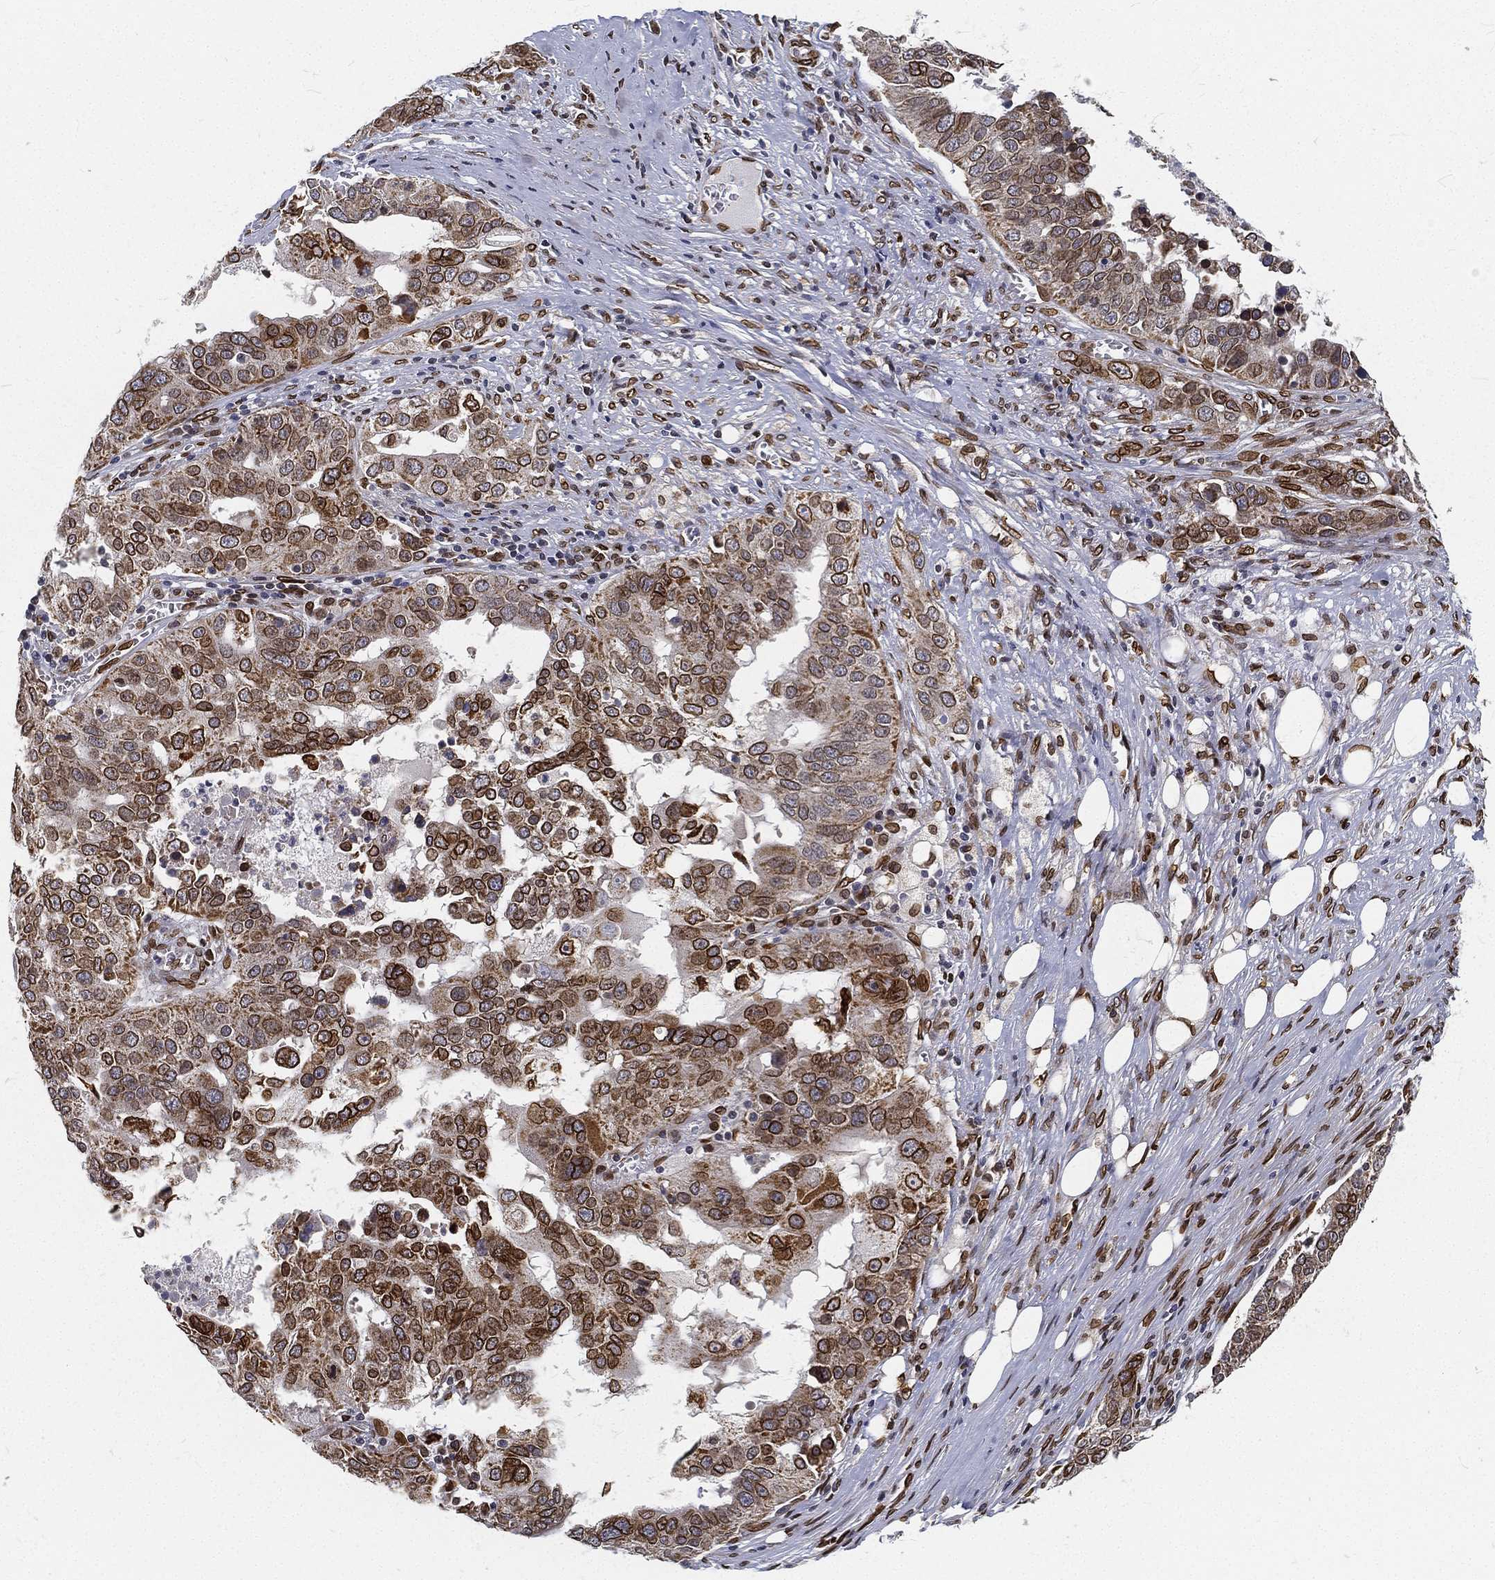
{"staining": {"intensity": "strong", "quantity": ">75%", "location": "cytoplasmic/membranous,nuclear"}, "tissue": "ovarian cancer", "cell_type": "Tumor cells", "image_type": "cancer", "snomed": [{"axis": "morphology", "description": "Carcinoma, endometroid"}, {"axis": "topography", "description": "Soft tissue"}, {"axis": "topography", "description": "Ovary"}], "caption": "High-power microscopy captured an IHC image of ovarian endometroid carcinoma, revealing strong cytoplasmic/membranous and nuclear staining in about >75% of tumor cells.", "gene": "PALB2", "patient": {"sex": "female", "age": 52}}